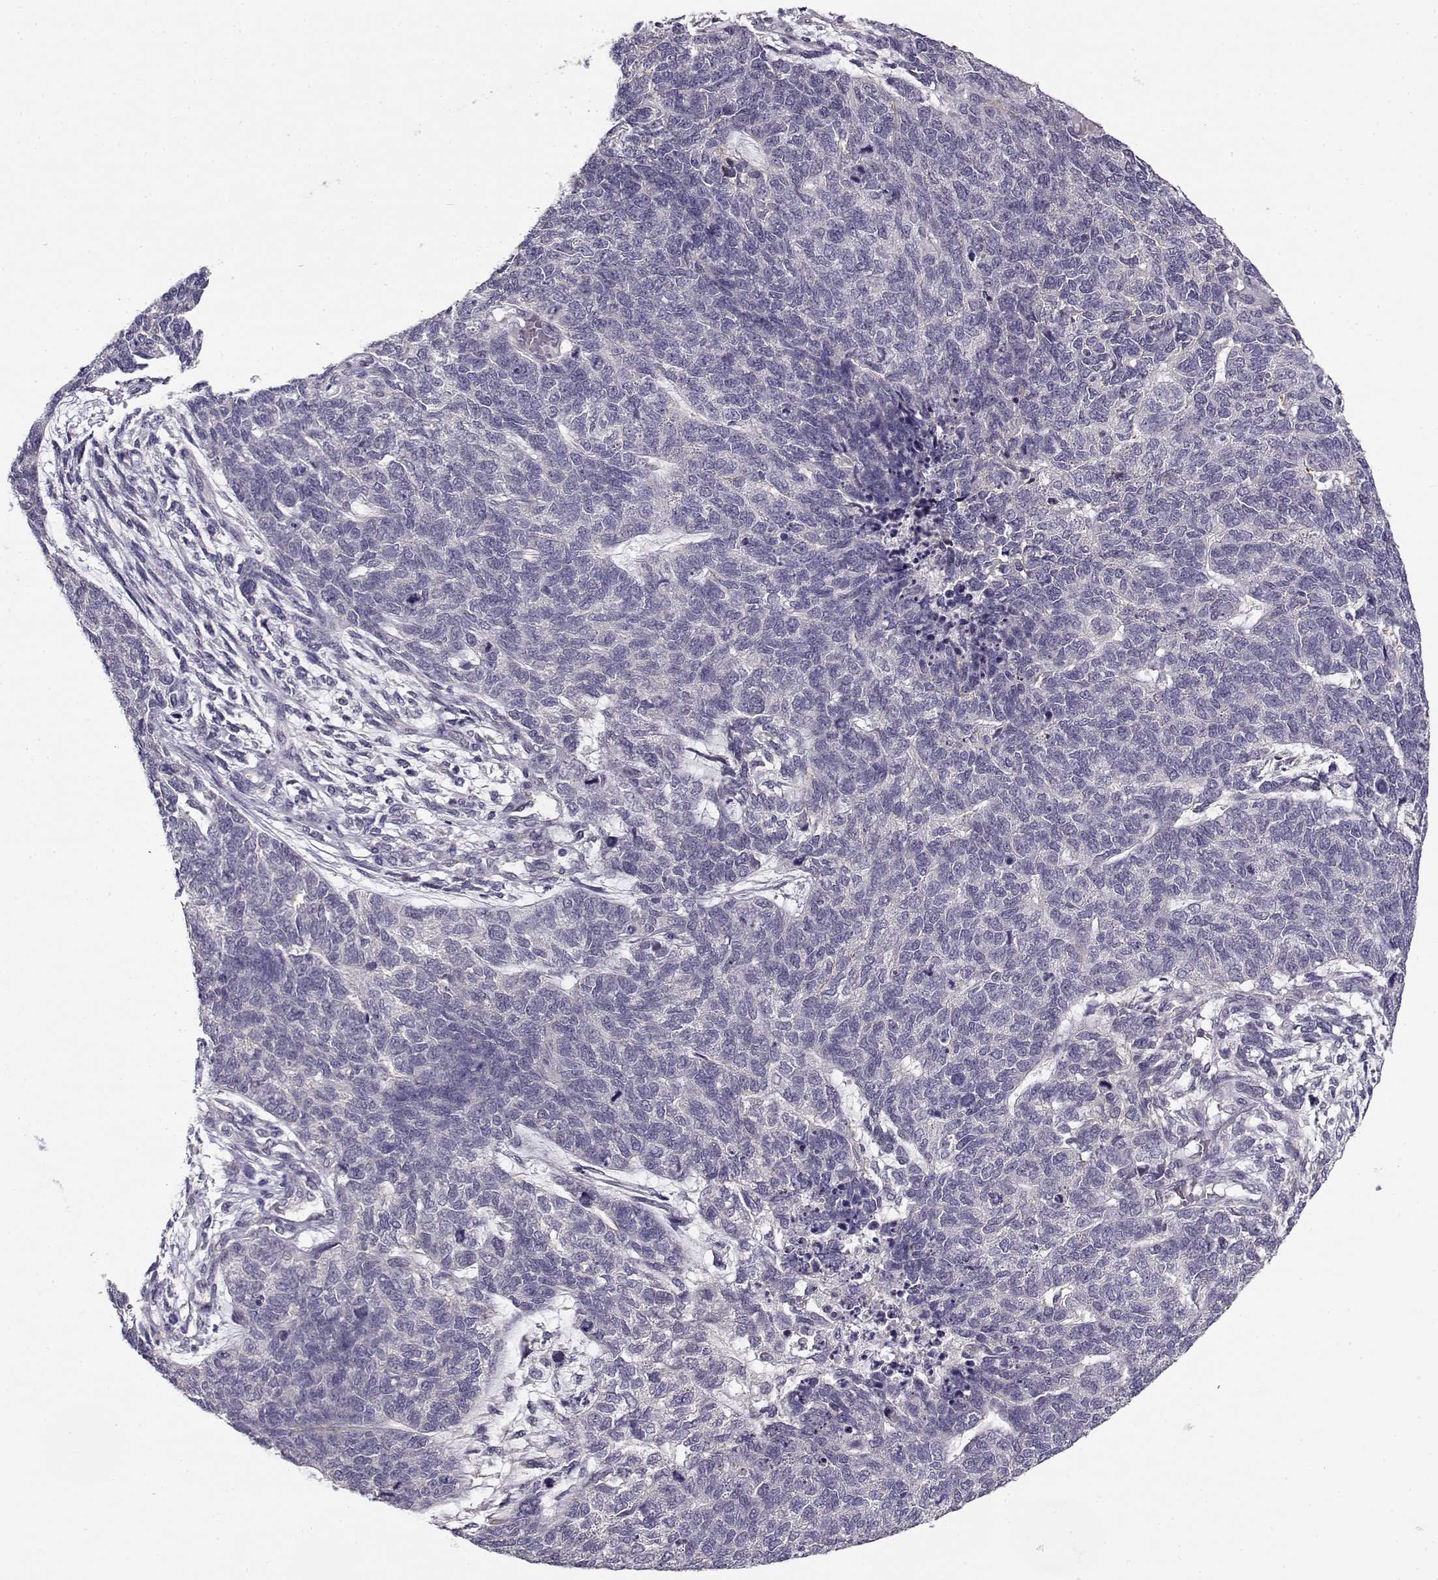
{"staining": {"intensity": "negative", "quantity": "none", "location": "none"}, "tissue": "cervical cancer", "cell_type": "Tumor cells", "image_type": "cancer", "snomed": [{"axis": "morphology", "description": "Squamous cell carcinoma, NOS"}, {"axis": "topography", "description": "Cervix"}], "caption": "Histopathology image shows no significant protein positivity in tumor cells of cervical squamous cell carcinoma.", "gene": "TMEM145", "patient": {"sex": "female", "age": 63}}